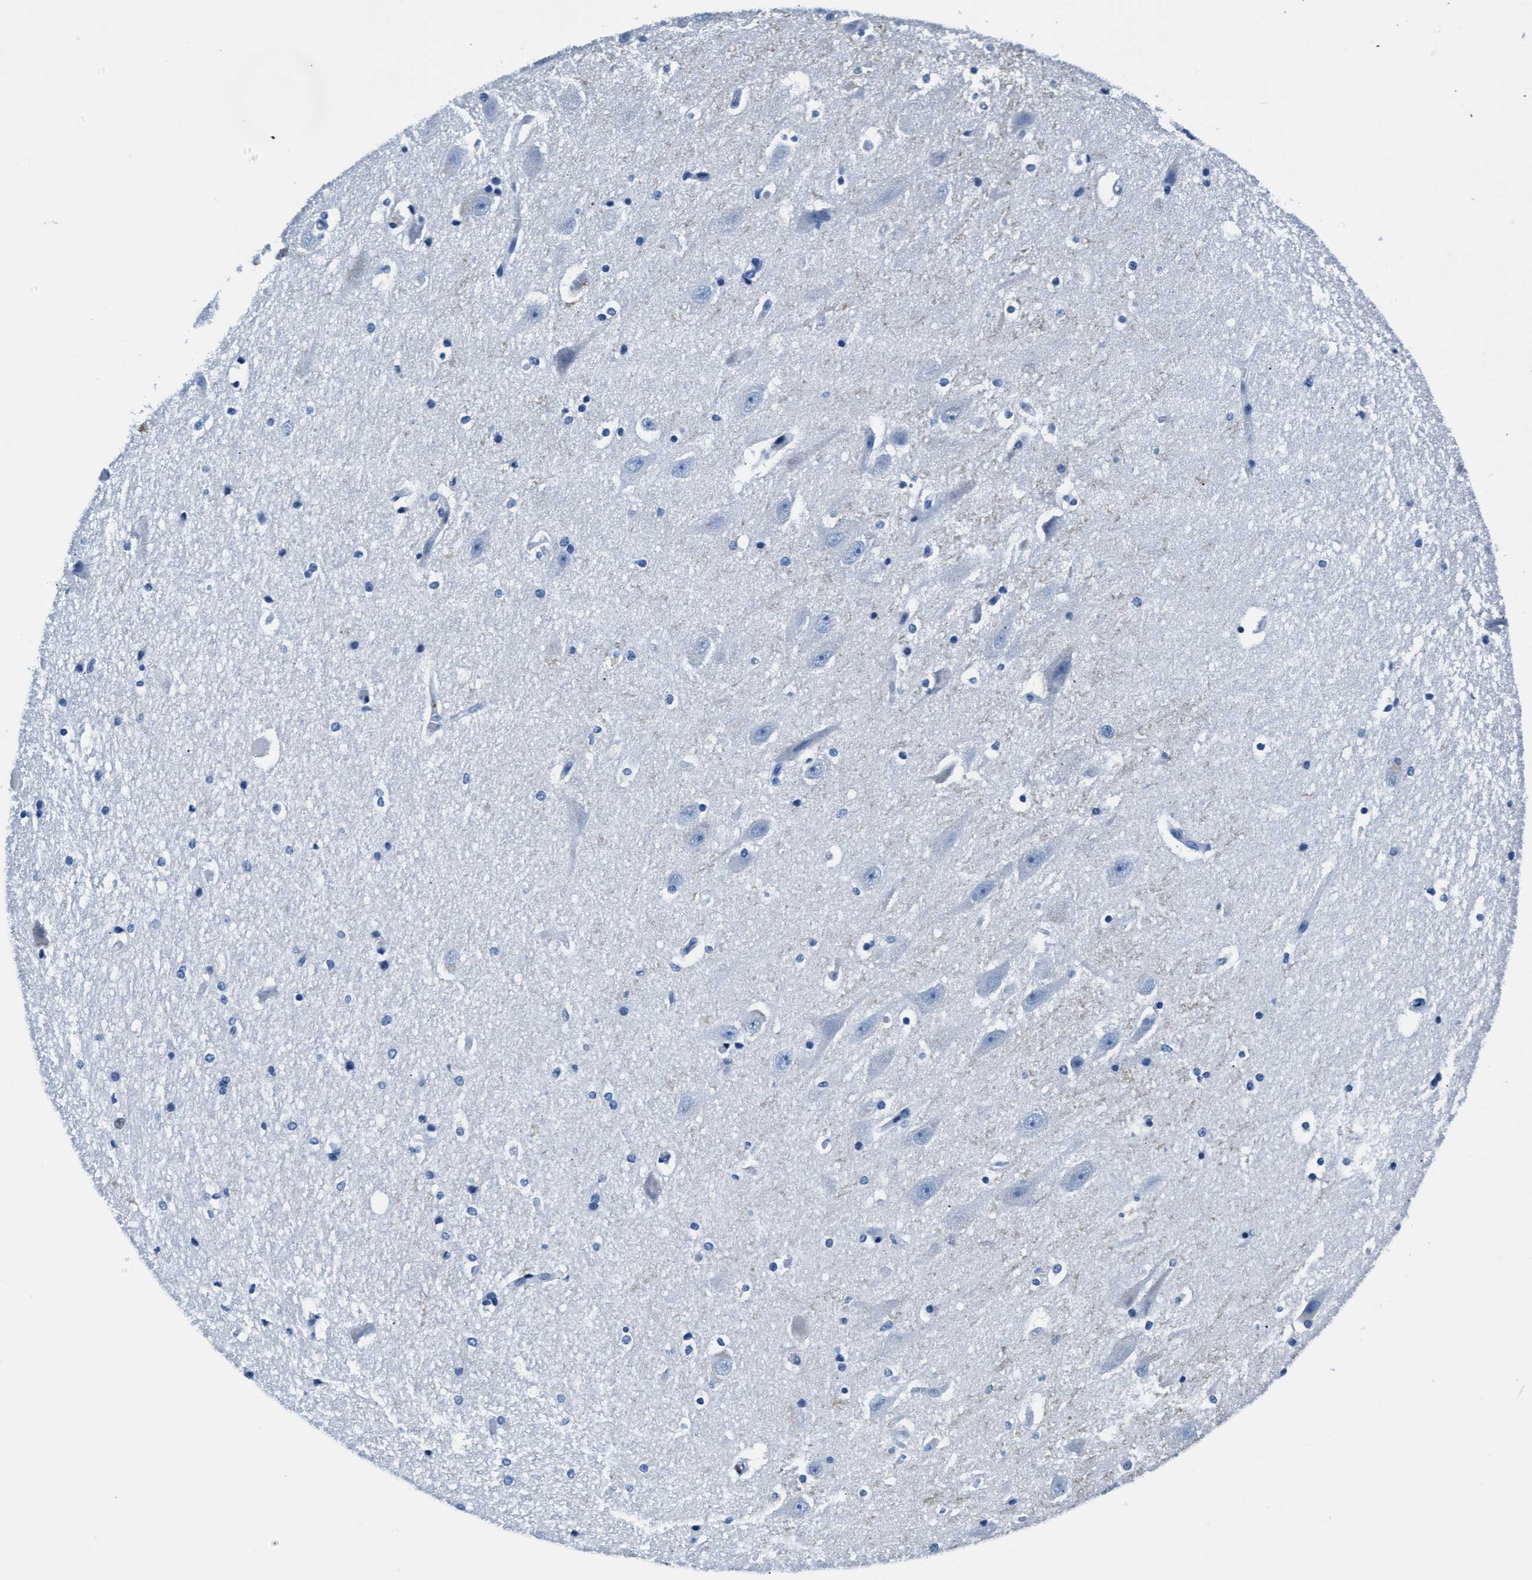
{"staining": {"intensity": "negative", "quantity": "none", "location": "none"}, "tissue": "hippocampus", "cell_type": "Glial cells", "image_type": "normal", "snomed": [{"axis": "morphology", "description": "Normal tissue, NOS"}, {"axis": "topography", "description": "Hippocampus"}], "caption": "The micrograph displays no significant positivity in glial cells of hippocampus.", "gene": "MMP8", "patient": {"sex": "female", "age": 19}}